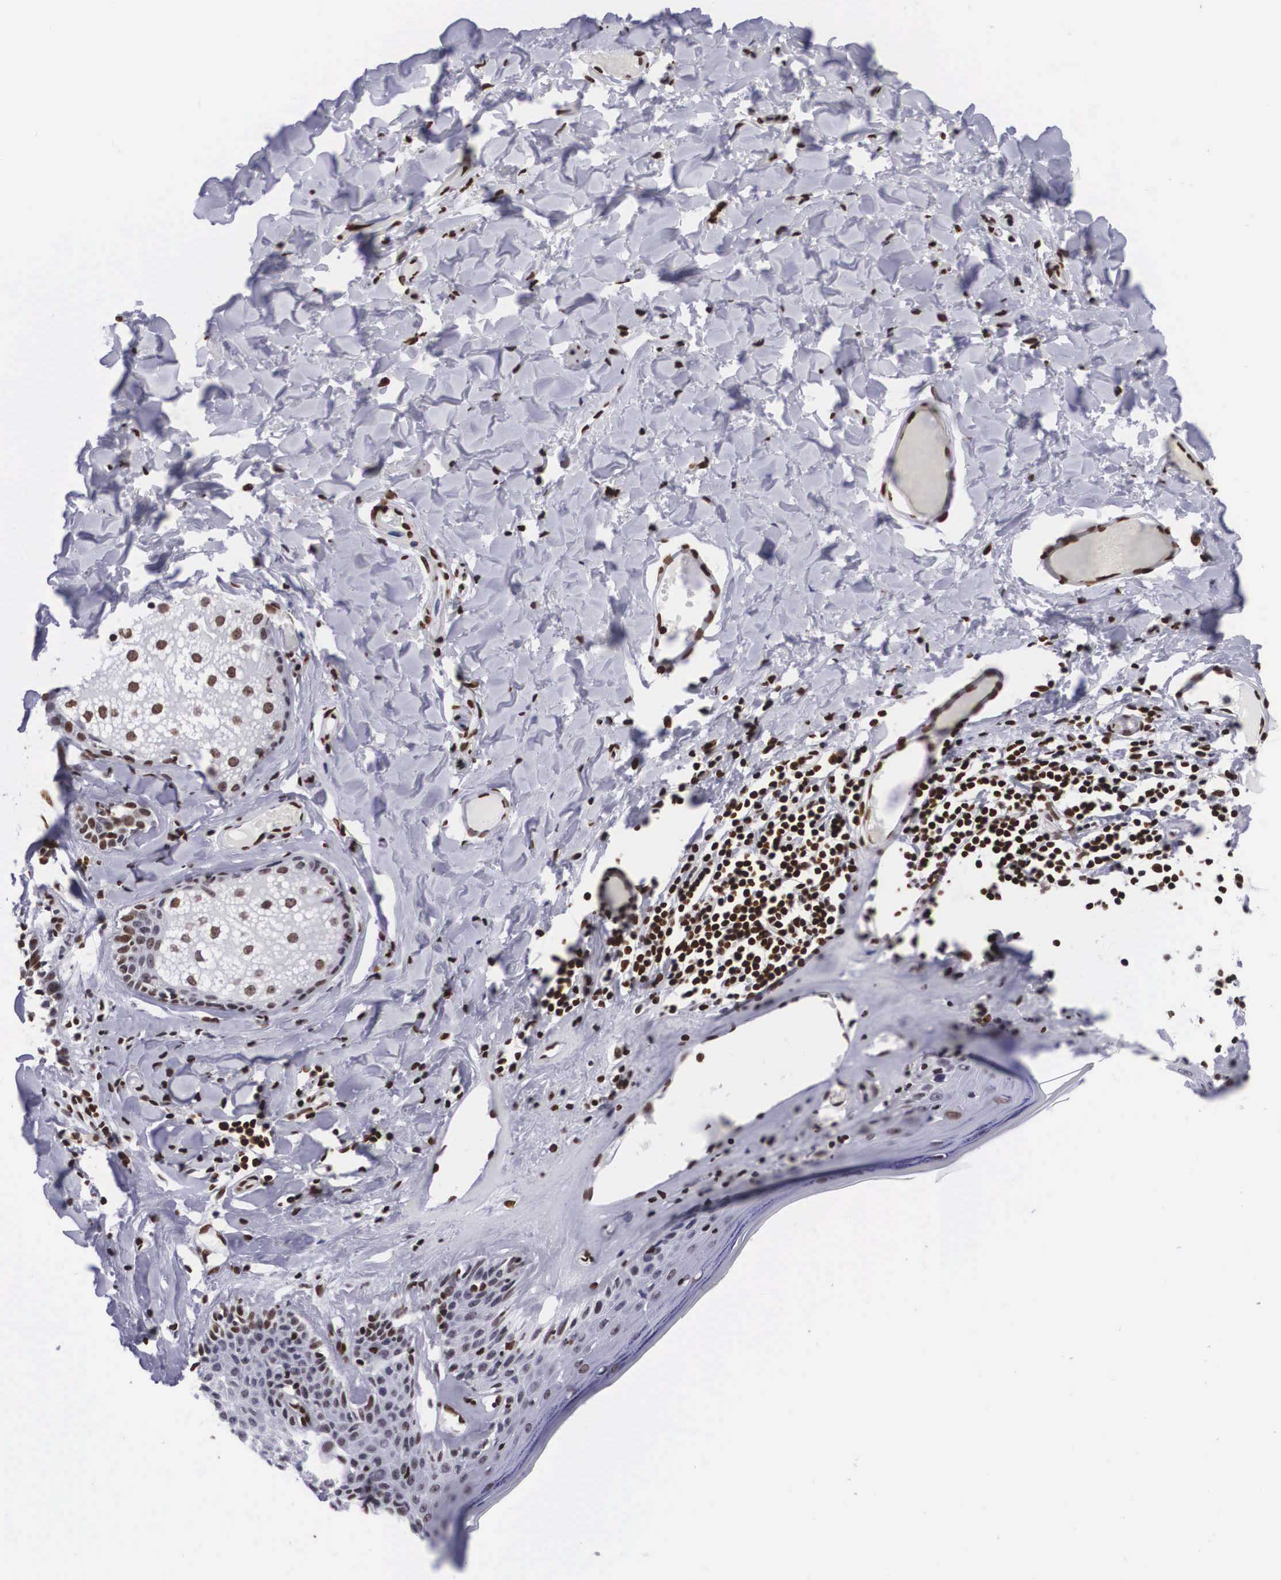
{"staining": {"intensity": "moderate", "quantity": ">75%", "location": "nuclear"}, "tissue": "skin", "cell_type": "Epidermal cells", "image_type": "normal", "snomed": [{"axis": "morphology", "description": "Normal tissue, NOS"}, {"axis": "topography", "description": "Vascular tissue"}, {"axis": "topography", "description": "Vulva"}, {"axis": "topography", "description": "Peripheral nerve tissue"}], "caption": "Immunohistochemistry of benign skin shows medium levels of moderate nuclear staining in about >75% of epidermal cells.", "gene": "MECP2", "patient": {"sex": "female", "age": 86}}